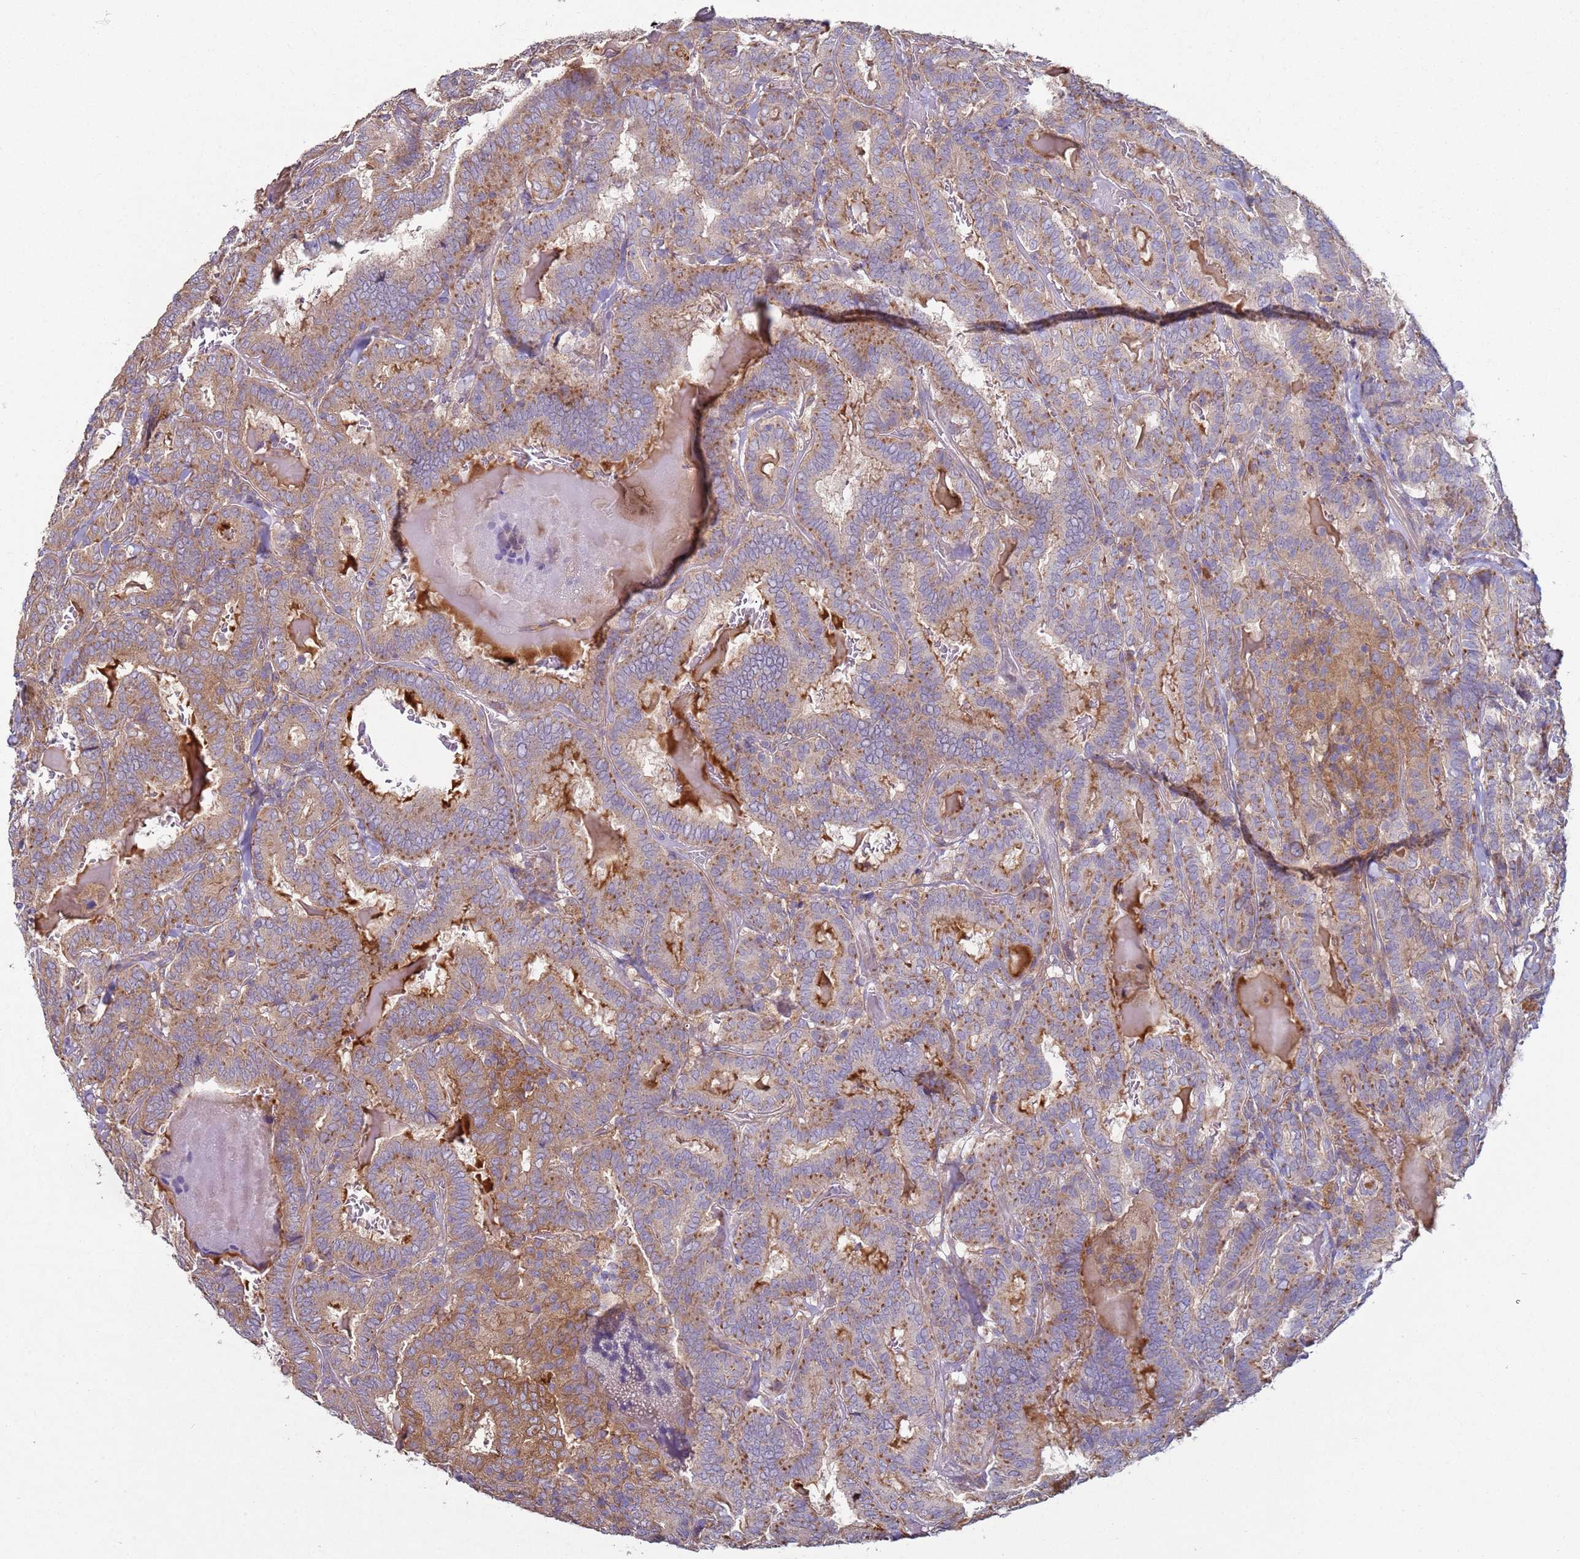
{"staining": {"intensity": "moderate", "quantity": "25%-75%", "location": "cytoplasmic/membranous"}, "tissue": "thyroid cancer", "cell_type": "Tumor cells", "image_type": "cancer", "snomed": [{"axis": "morphology", "description": "Papillary adenocarcinoma, NOS"}, {"axis": "topography", "description": "Thyroid gland"}], "caption": "This is a histology image of IHC staining of thyroid cancer (papillary adenocarcinoma), which shows moderate staining in the cytoplasmic/membranous of tumor cells.", "gene": "DIP2B", "patient": {"sex": "female", "age": 72}}